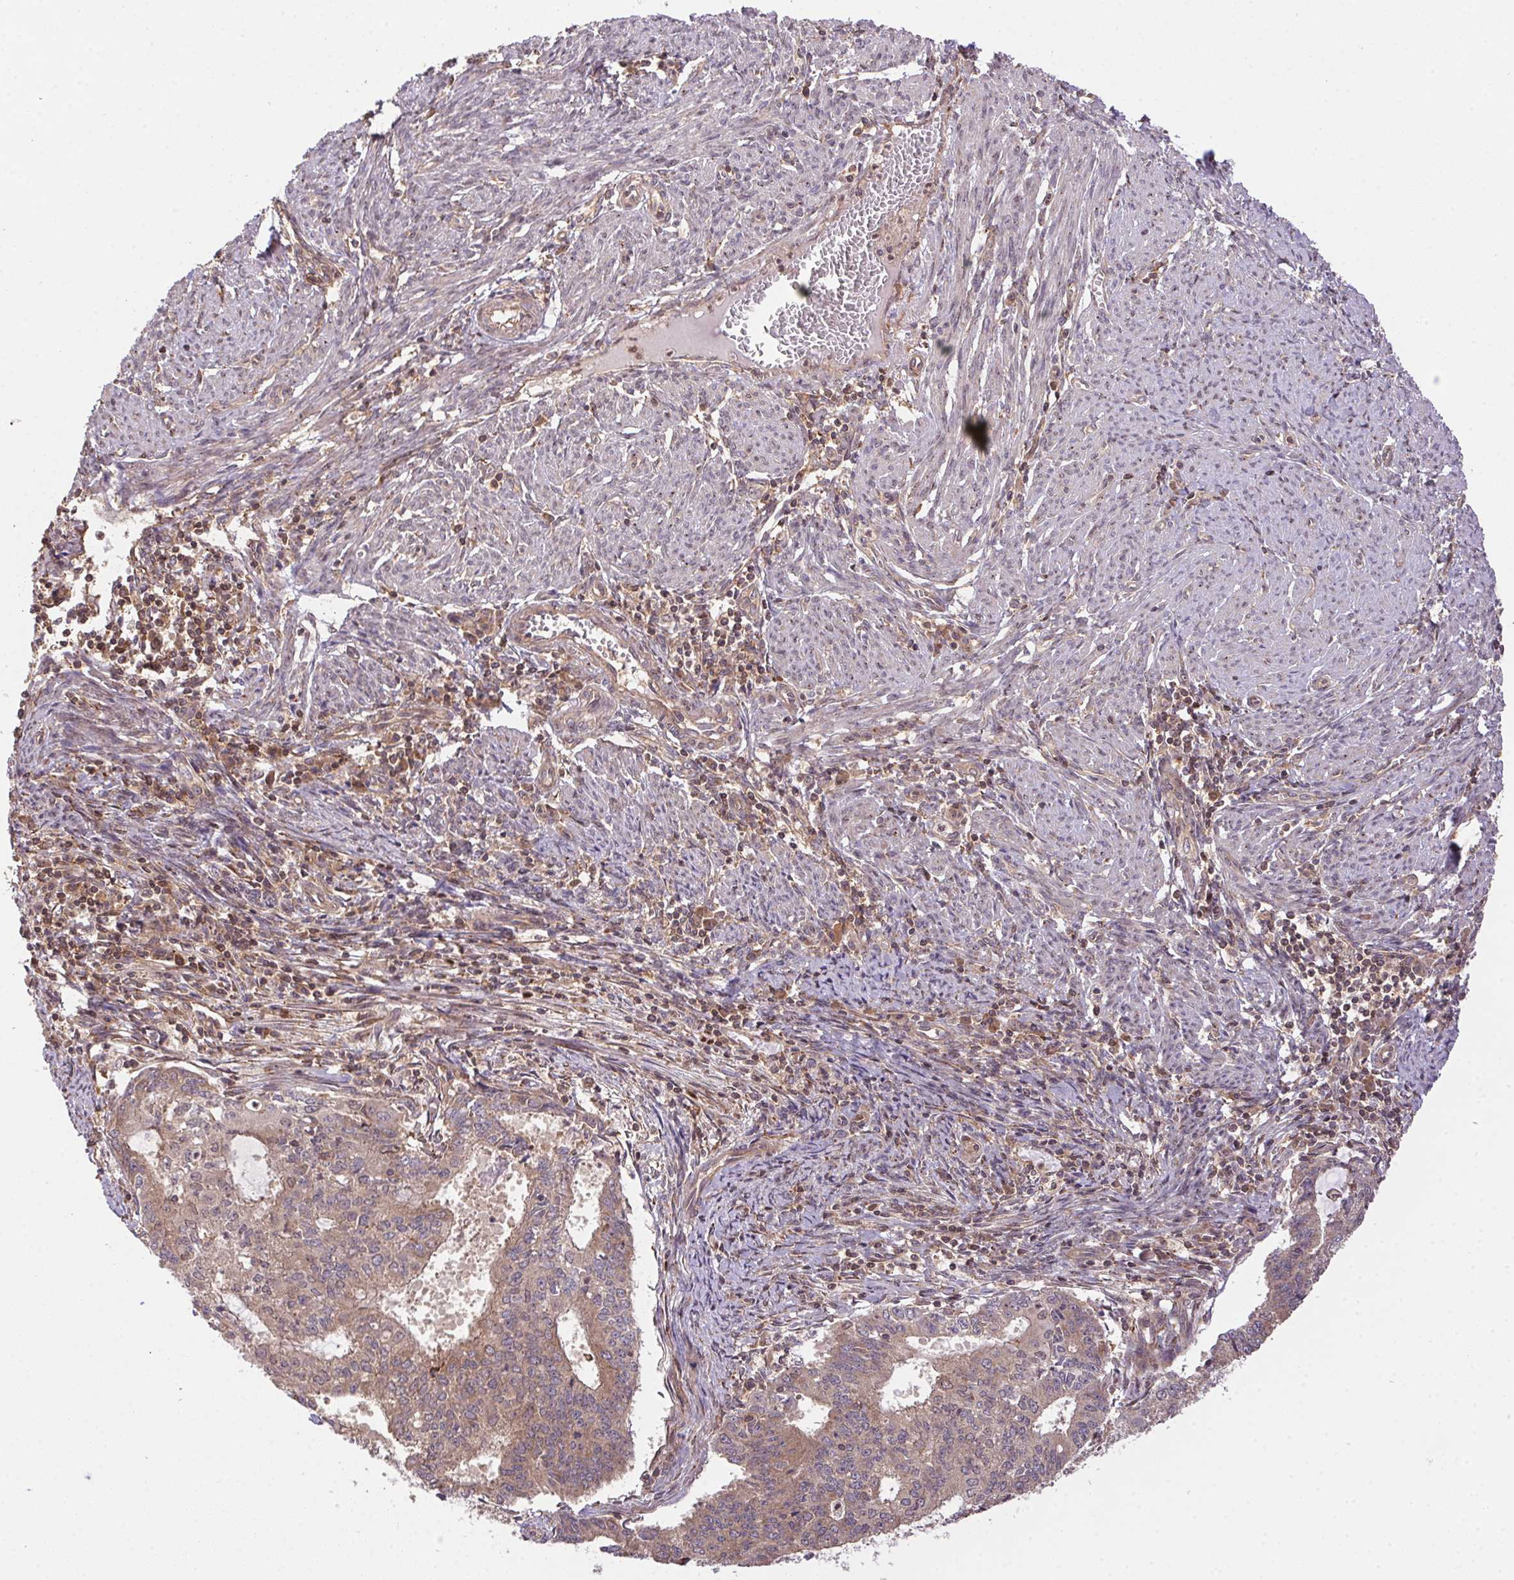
{"staining": {"intensity": "weak", "quantity": ">75%", "location": "cytoplasmic/membranous"}, "tissue": "endometrial cancer", "cell_type": "Tumor cells", "image_type": "cancer", "snomed": [{"axis": "morphology", "description": "Adenocarcinoma, NOS"}, {"axis": "topography", "description": "Endometrium"}], "caption": "Endometrial cancer stained for a protein (brown) demonstrates weak cytoplasmic/membranous positive positivity in approximately >75% of tumor cells.", "gene": "MEX3D", "patient": {"sex": "female", "age": 61}}